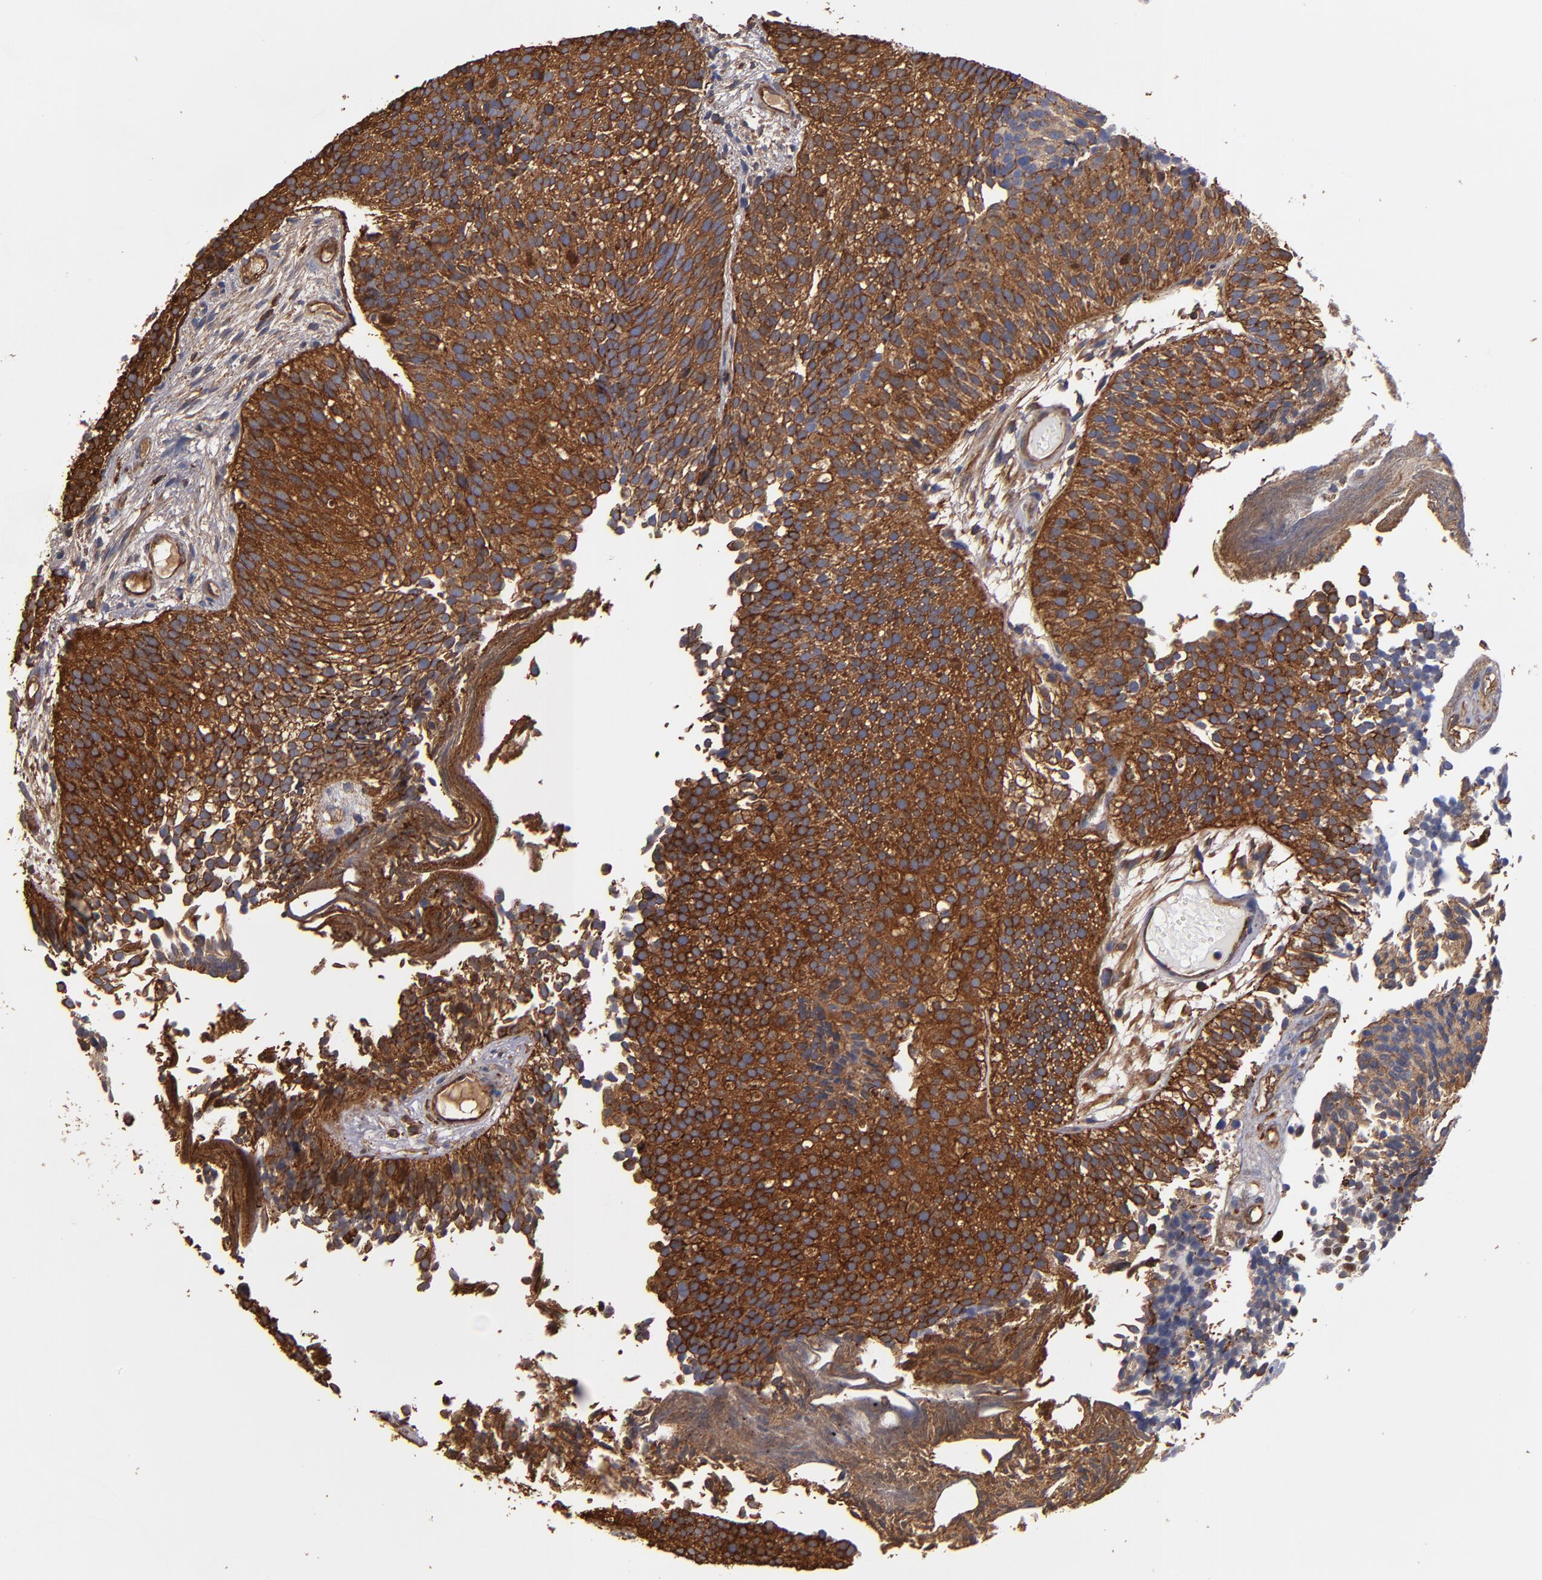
{"staining": {"intensity": "strong", "quantity": ">75%", "location": "cytoplasmic/membranous"}, "tissue": "urothelial cancer", "cell_type": "Tumor cells", "image_type": "cancer", "snomed": [{"axis": "morphology", "description": "Urothelial carcinoma, Low grade"}, {"axis": "topography", "description": "Urinary bladder"}], "caption": "A brown stain labels strong cytoplasmic/membranous expression of a protein in human urothelial carcinoma (low-grade) tumor cells. The staining was performed using DAB (3,3'-diaminobenzidine) to visualize the protein expression in brown, while the nuclei were stained in blue with hematoxylin (Magnification: 20x).", "gene": "ACTN4", "patient": {"sex": "male", "age": 84}}